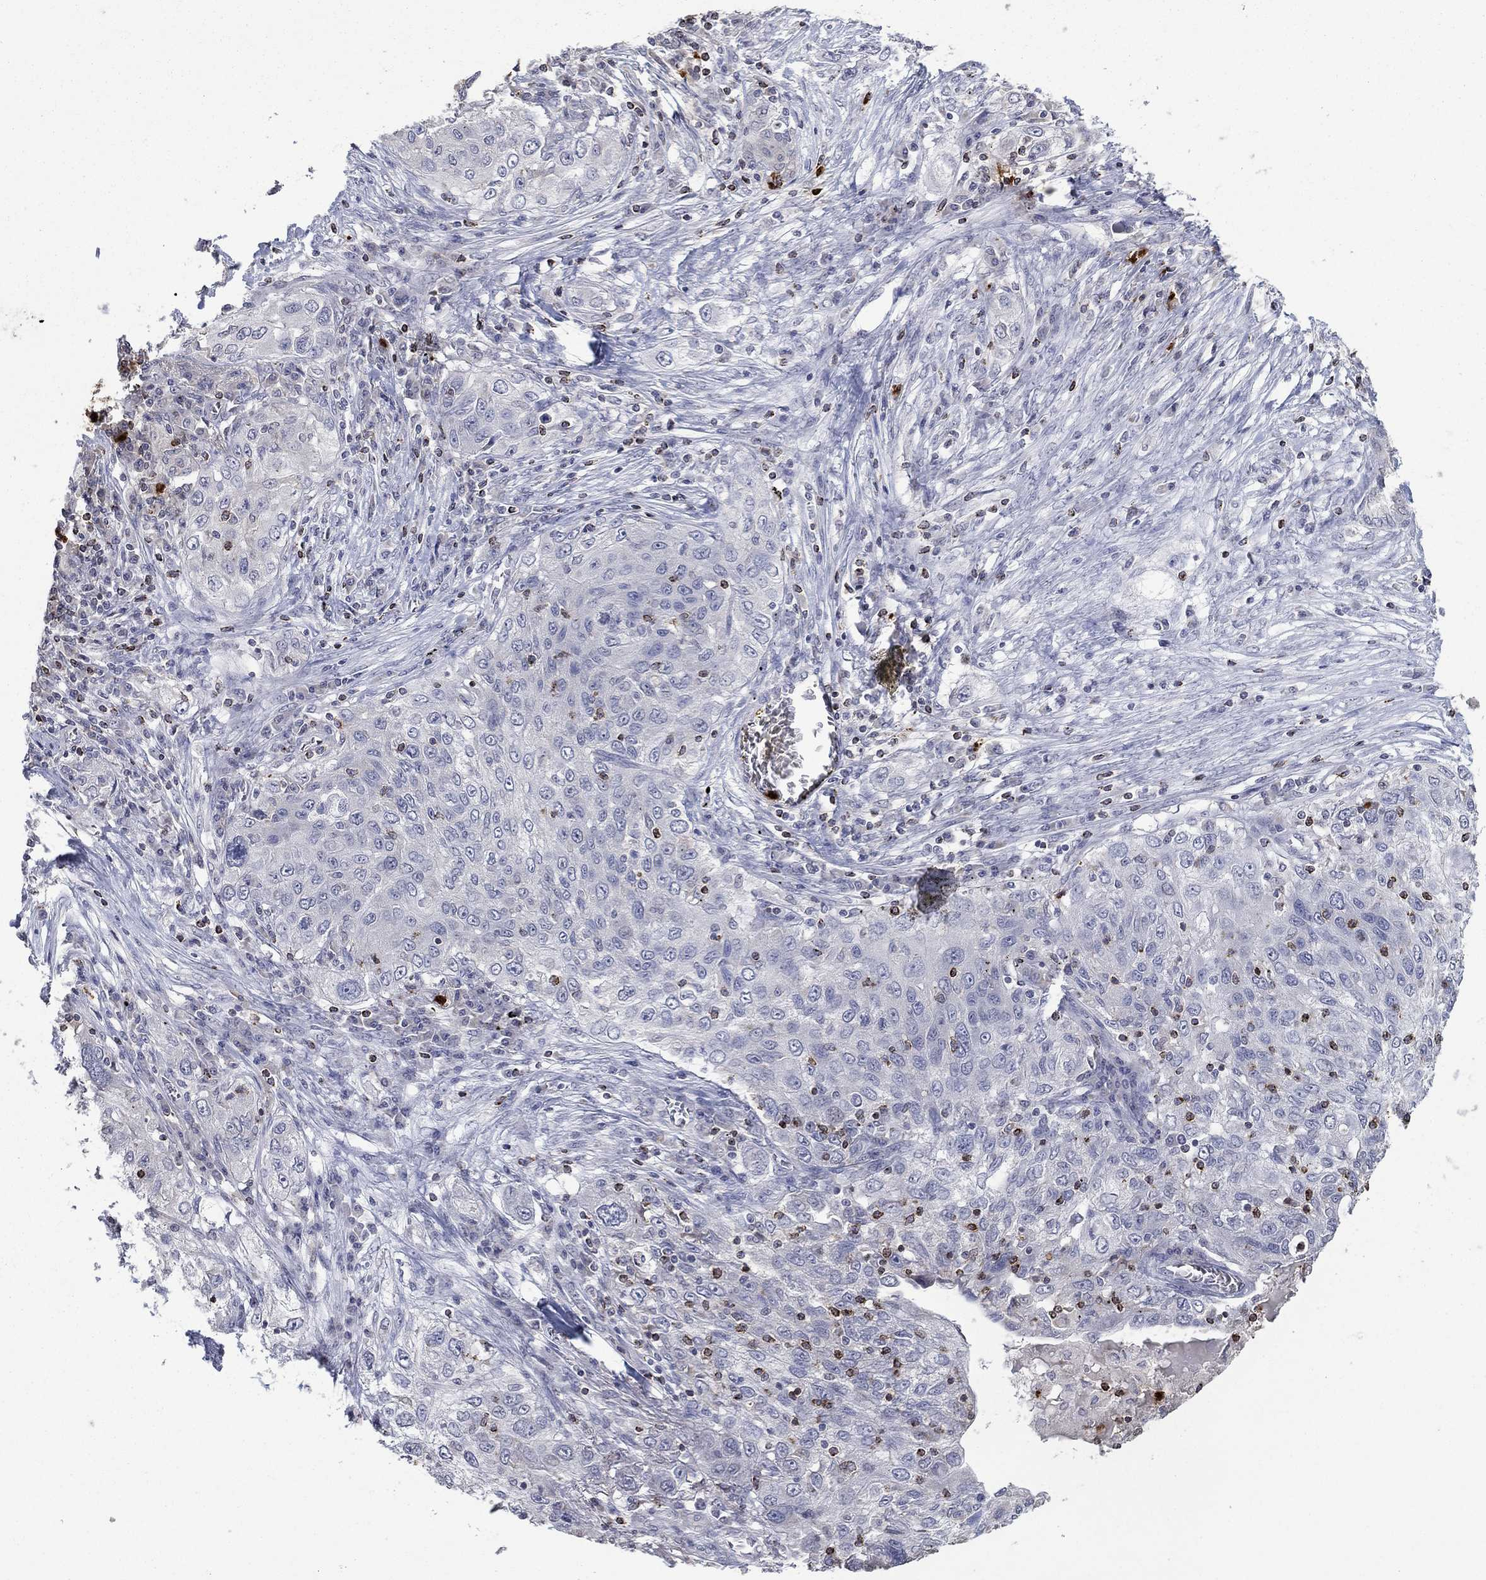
{"staining": {"intensity": "negative", "quantity": "none", "location": "none"}, "tissue": "lung cancer", "cell_type": "Tumor cells", "image_type": "cancer", "snomed": [{"axis": "morphology", "description": "Squamous cell carcinoma, NOS"}, {"axis": "topography", "description": "Lung"}], "caption": "The photomicrograph displays no significant staining in tumor cells of squamous cell carcinoma (lung).", "gene": "CCL5", "patient": {"sex": "female", "age": 69}}